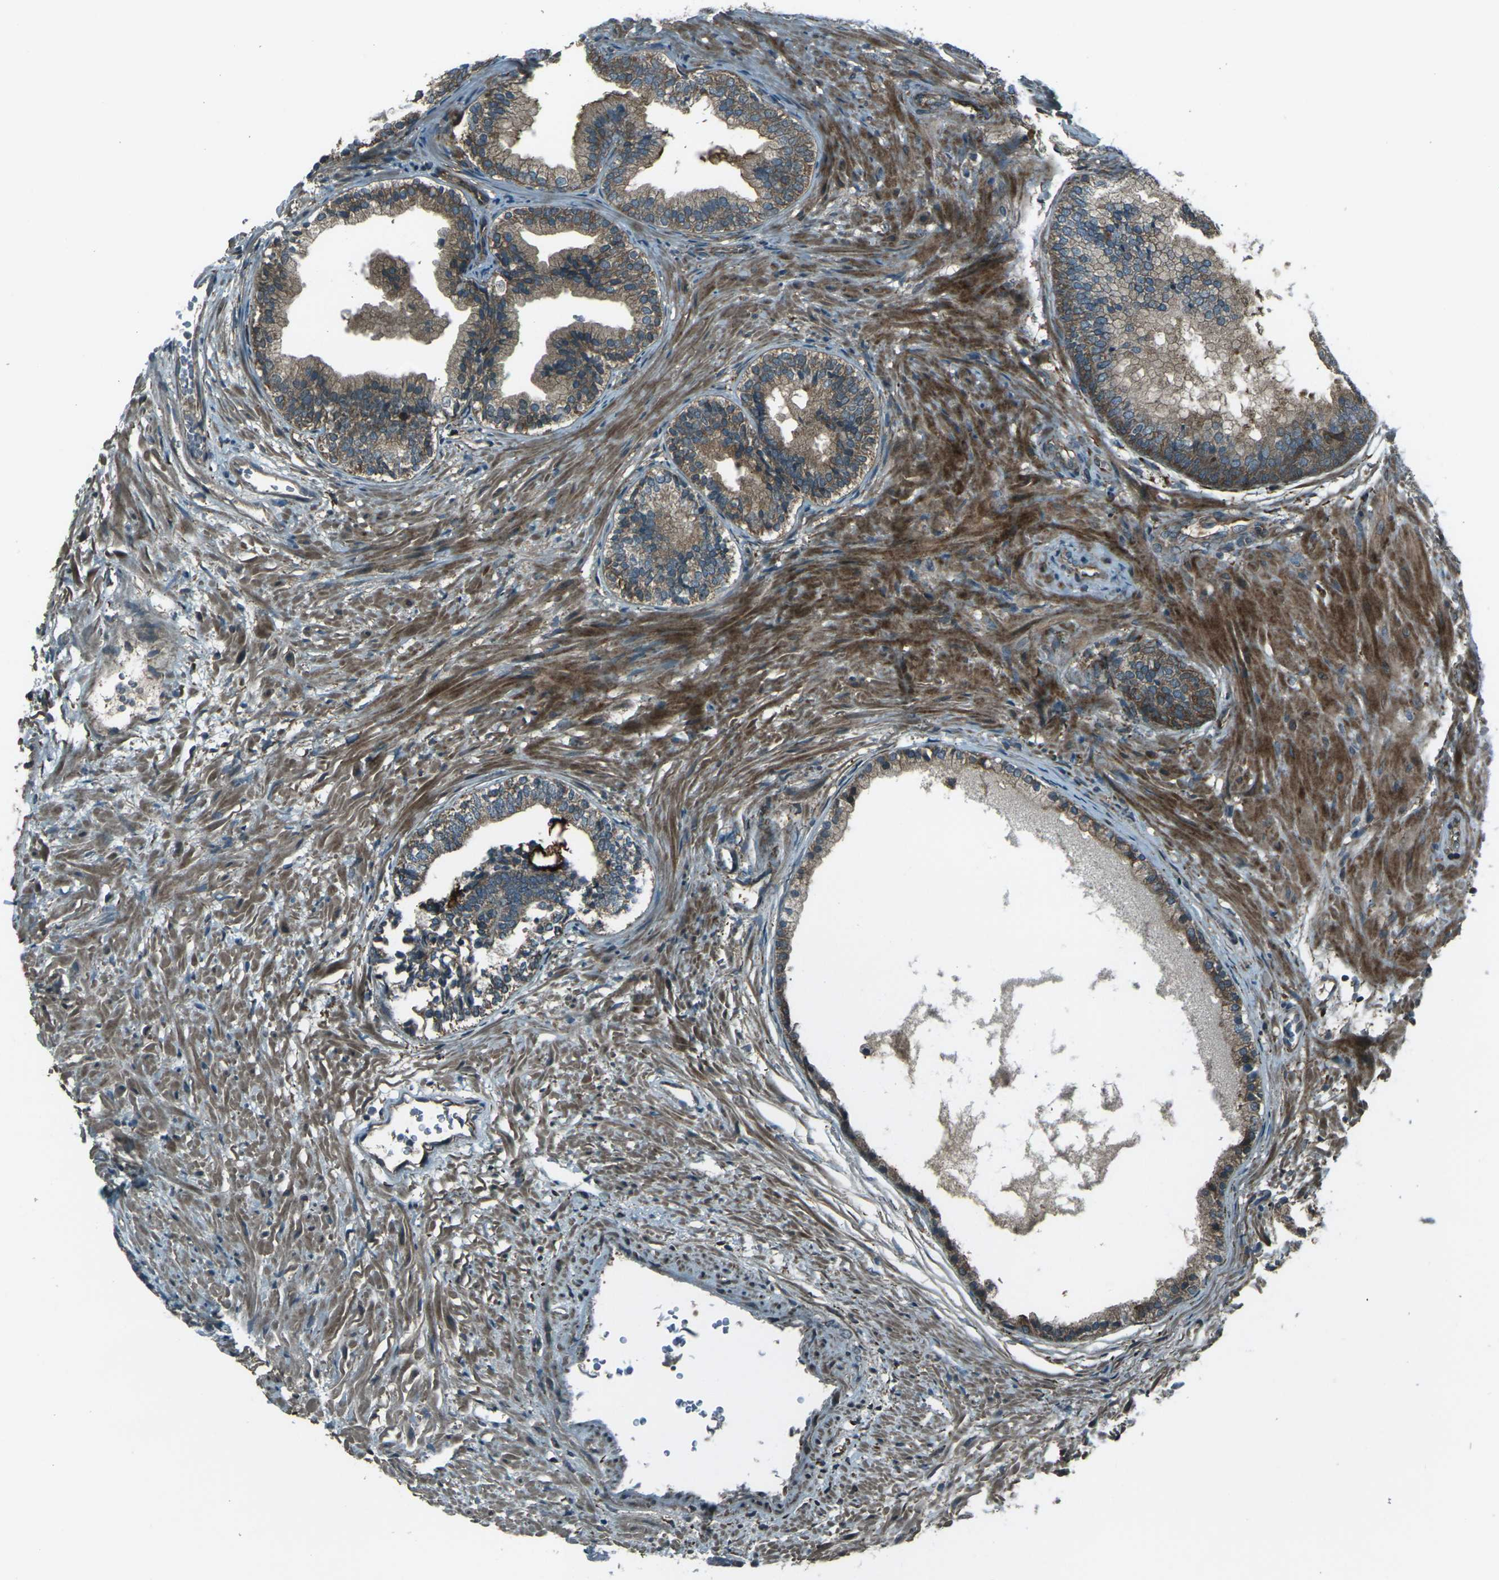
{"staining": {"intensity": "moderate", "quantity": ">75%", "location": "cytoplasmic/membranous"}, "tissue": "prostate", "cell_type": "Glandular cells", "image_type": "normal", "snomed": [{"axis": "morphology", "description": "Normal tissue, NOS"}, {"axis": "topography", "description": "Prostate"}], "caption": "A histopathology image of prostate stained for a protein reveals moderate cytoplasmic/membranous brown staining in glandular cells. The protein is stained brown, and the nuclei are stained in blue (DAB IHC with brightfield microscopy, high magnification).", "gene": "LSMEM1", "patient": {"sex": "male", "age": 76}}